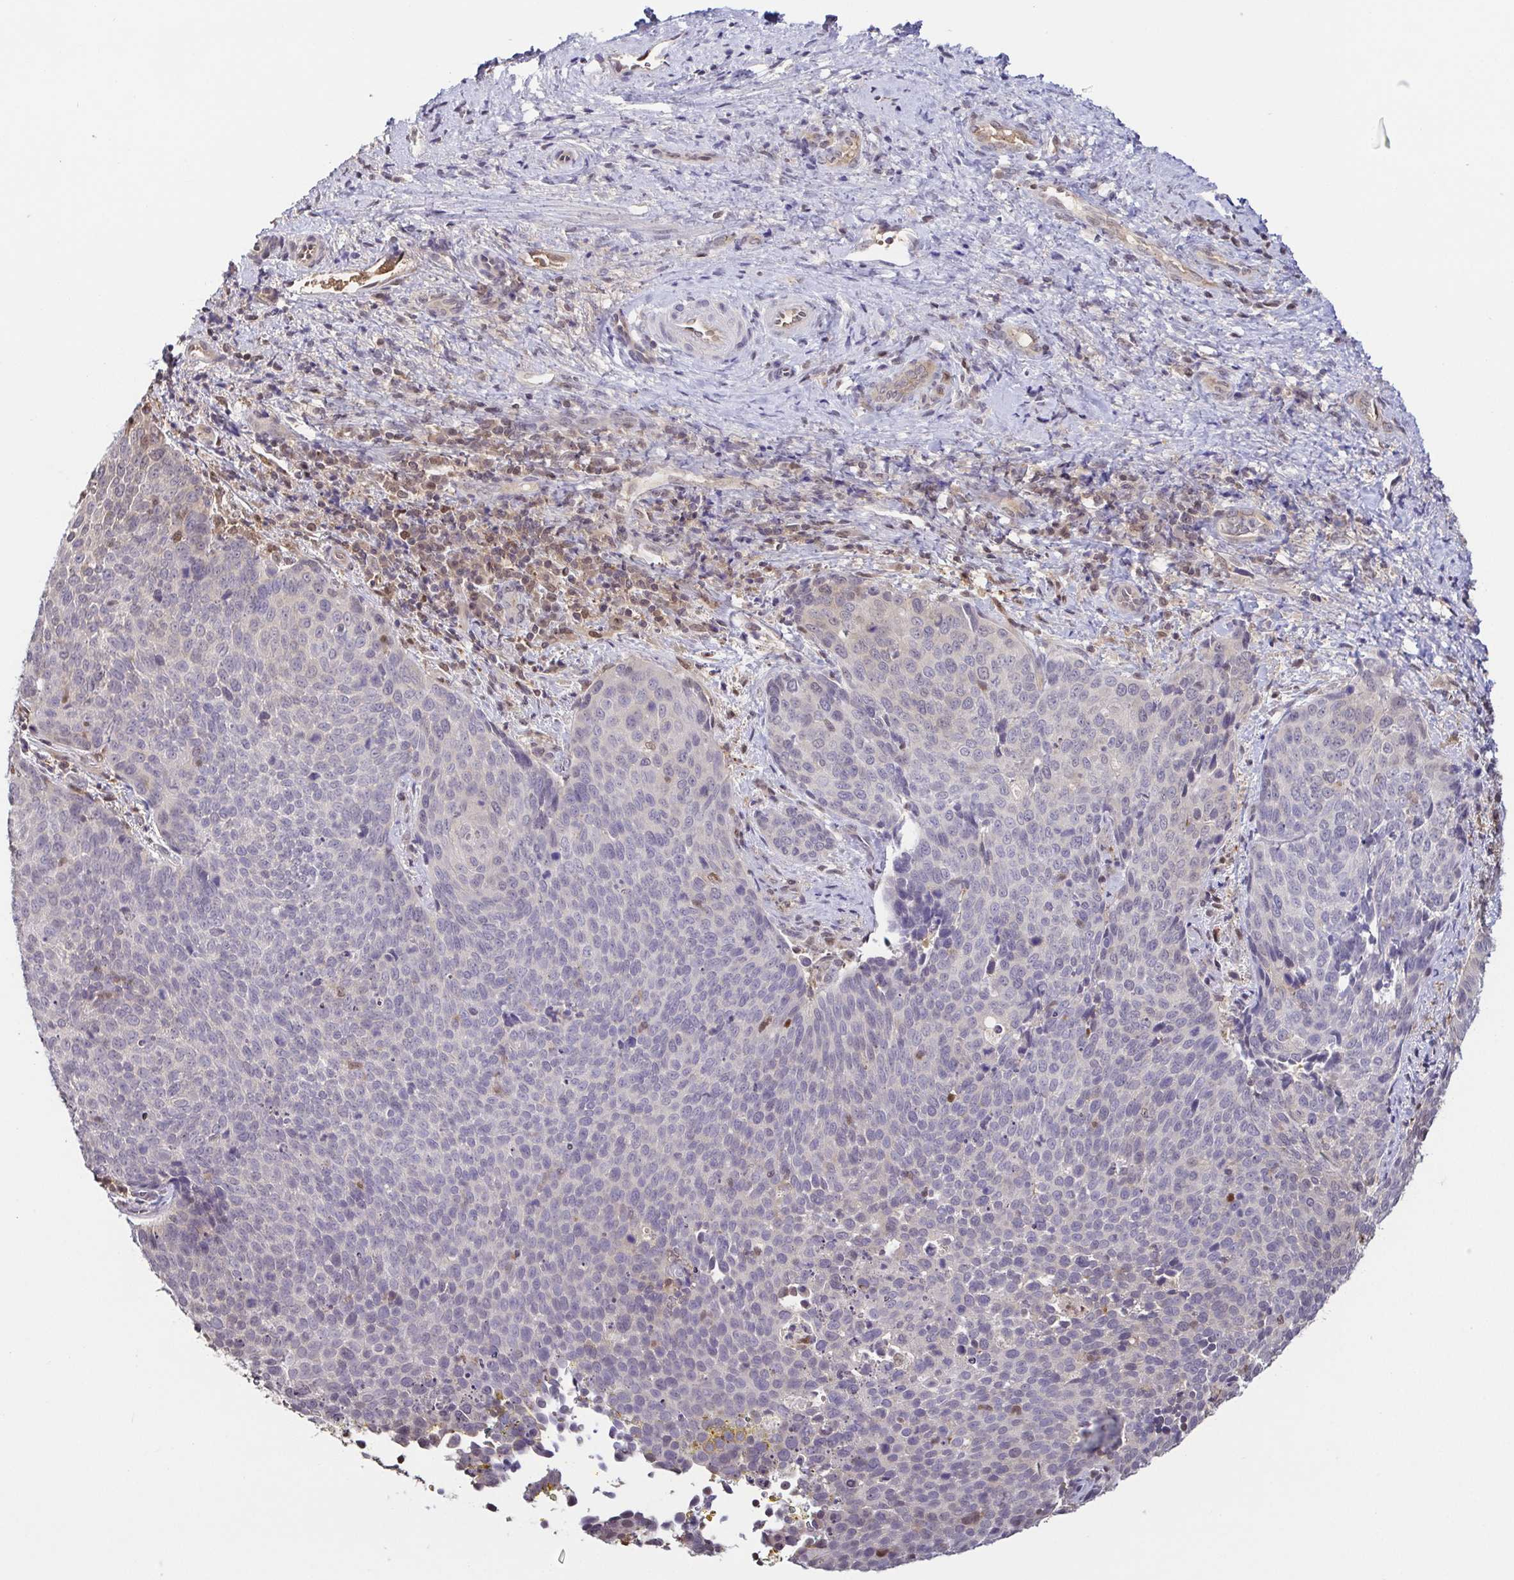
{"staining": {"intensity": "moderate", "quantity": "<25%", "location": "nuclear"}, "tissue": "cervical cancer", "cell_type": "Tumor cells", "image_type": "cancer", "snomed": [{"axis": "morphology", "description": "Squamous cell carcinoma, NOS"}, {"axis": "topography", "description": "Cervix"}], "caption": "Moderate nuclear positivity is appreciated in approximately <25% of tumor cells in cervical cancer (squamous cell carcinoma).", "gene": "PSMB9", "patient": {"sex": "female", "age": 34}}